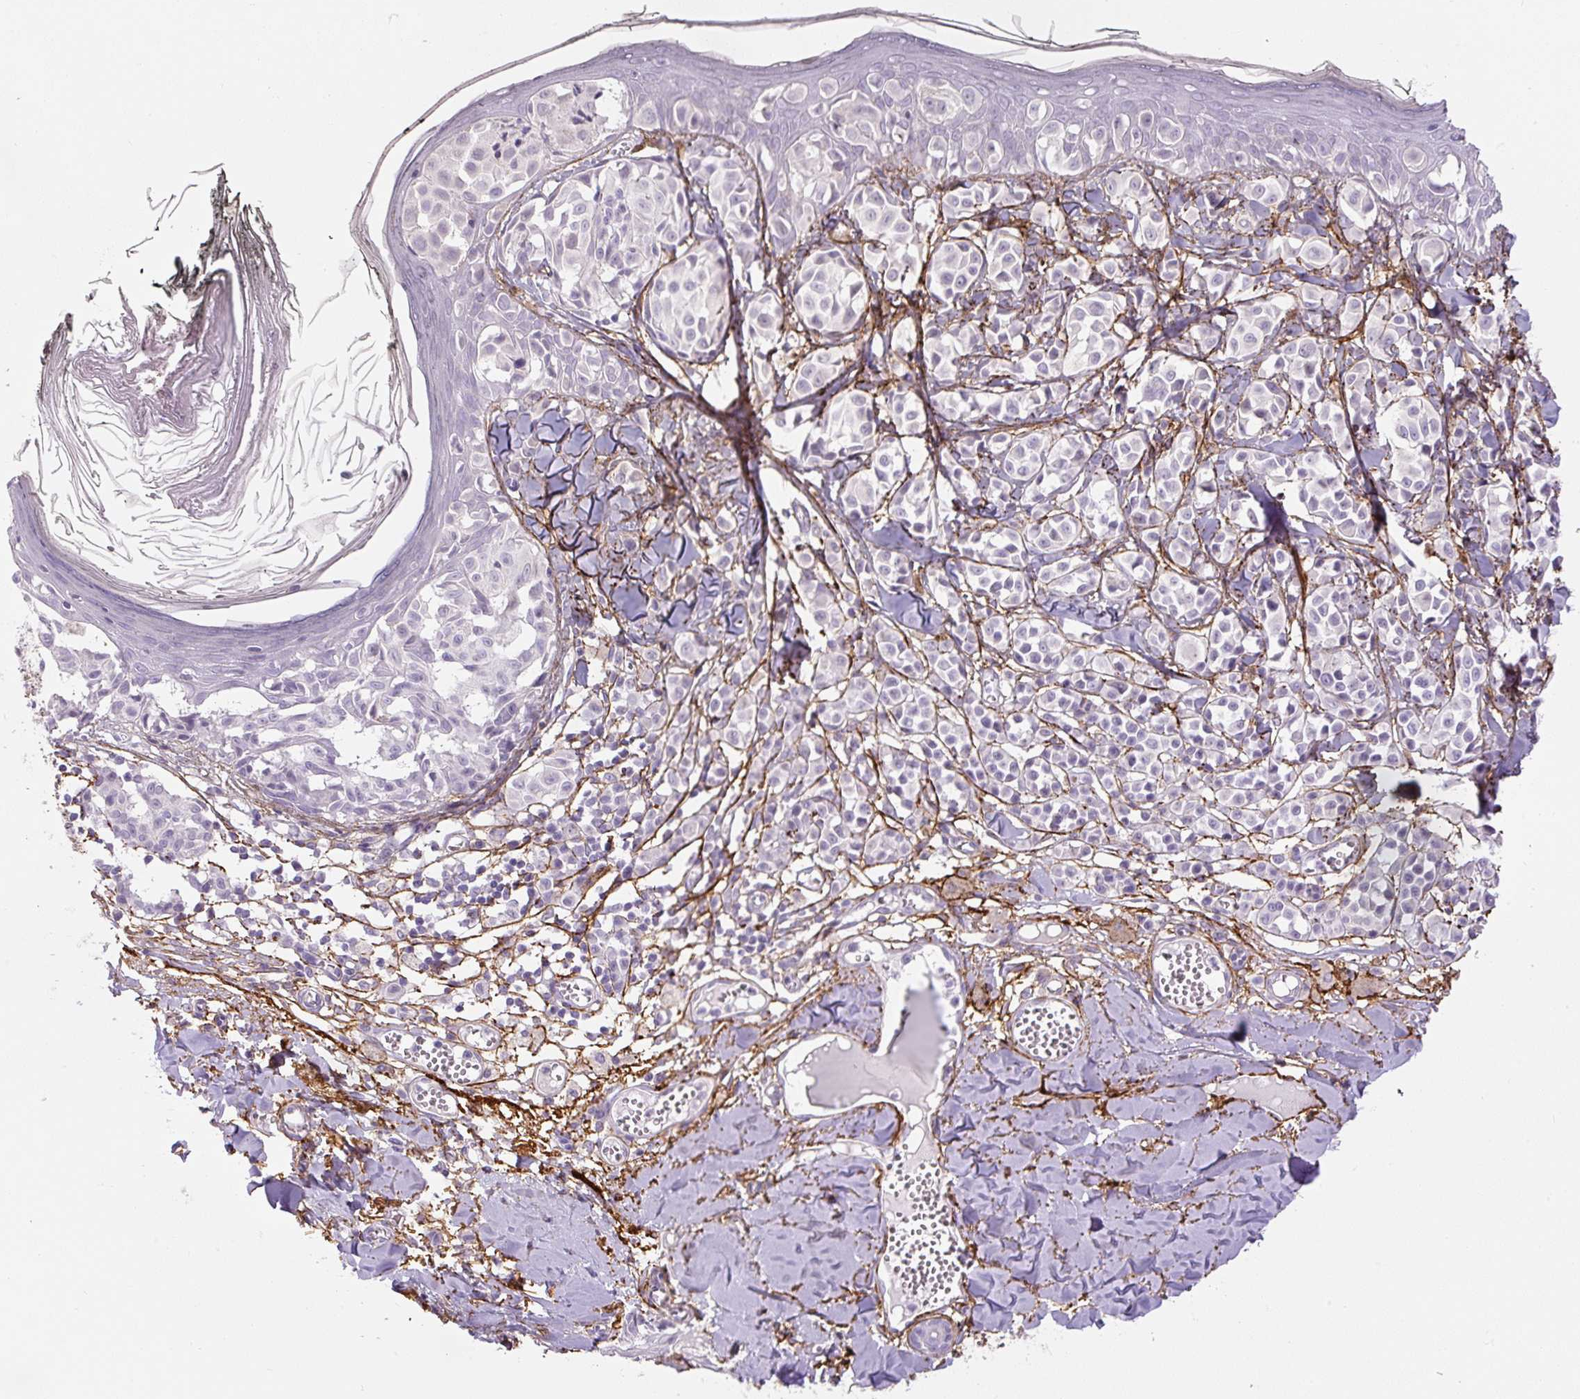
{"staining": {"intensity": "negative", "quantity": "none", "location": "none"}, "tissue": "melanoma", "cell_type": "Tumor cells", "image_type": "cancer", "snomed": [{"axis": "morphology", "description": "Malignant melanoma, NOS"}, {"axis": "topography", "description": "Skin"}], "caption": "High magnification brightfield microscopy of malignant melanoma stained with DAB (brown) and counterstained with hematoxylin (blue): tumor cells show no significant expression. Nuclei are stained in blue.", "gene": "FBN1", "patient": {"sex": "female", "age": 43}}